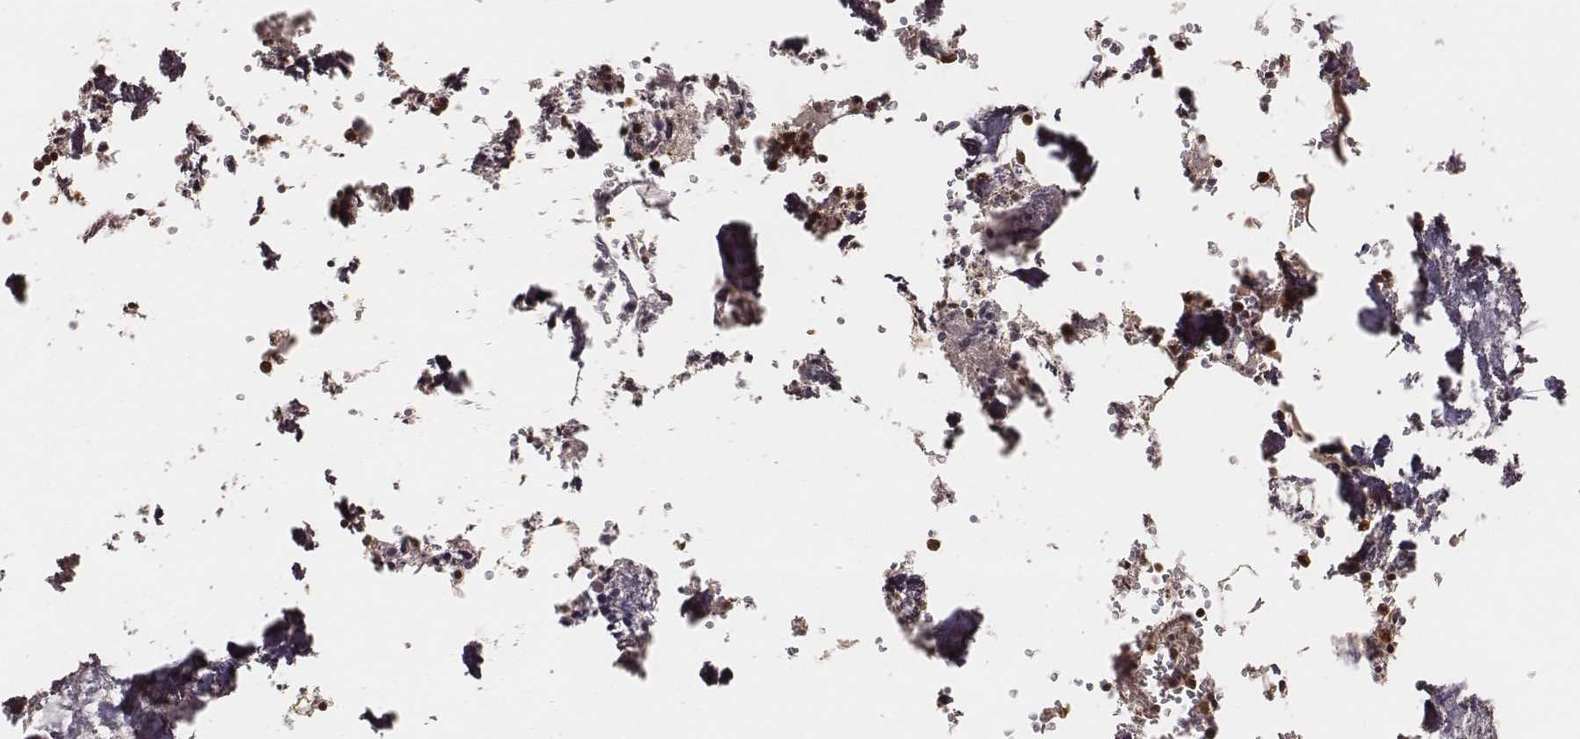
{"staining": {"intensity": "strong", "quantity": ">75%", "location": "cytoplasmic/membranous,nuclear"}, "tissue": "bone marrow", "cell_type": "Hematopoietic cells", "image_type": "normal", "snomed": [{"axis": "morphology", "description": "Normal tissue, NOS"}, {"axis": "topography", "description": "Bone marrow"}], "caption": "Bone marrow stained with immunohistochemistry (IHC) shows strong cytoplasmic/membranous,nuclear staining in approximately >75% of hematopoietic cells.", "gene": "NFX1", "patient": {"sex": "male", "age": 54}}